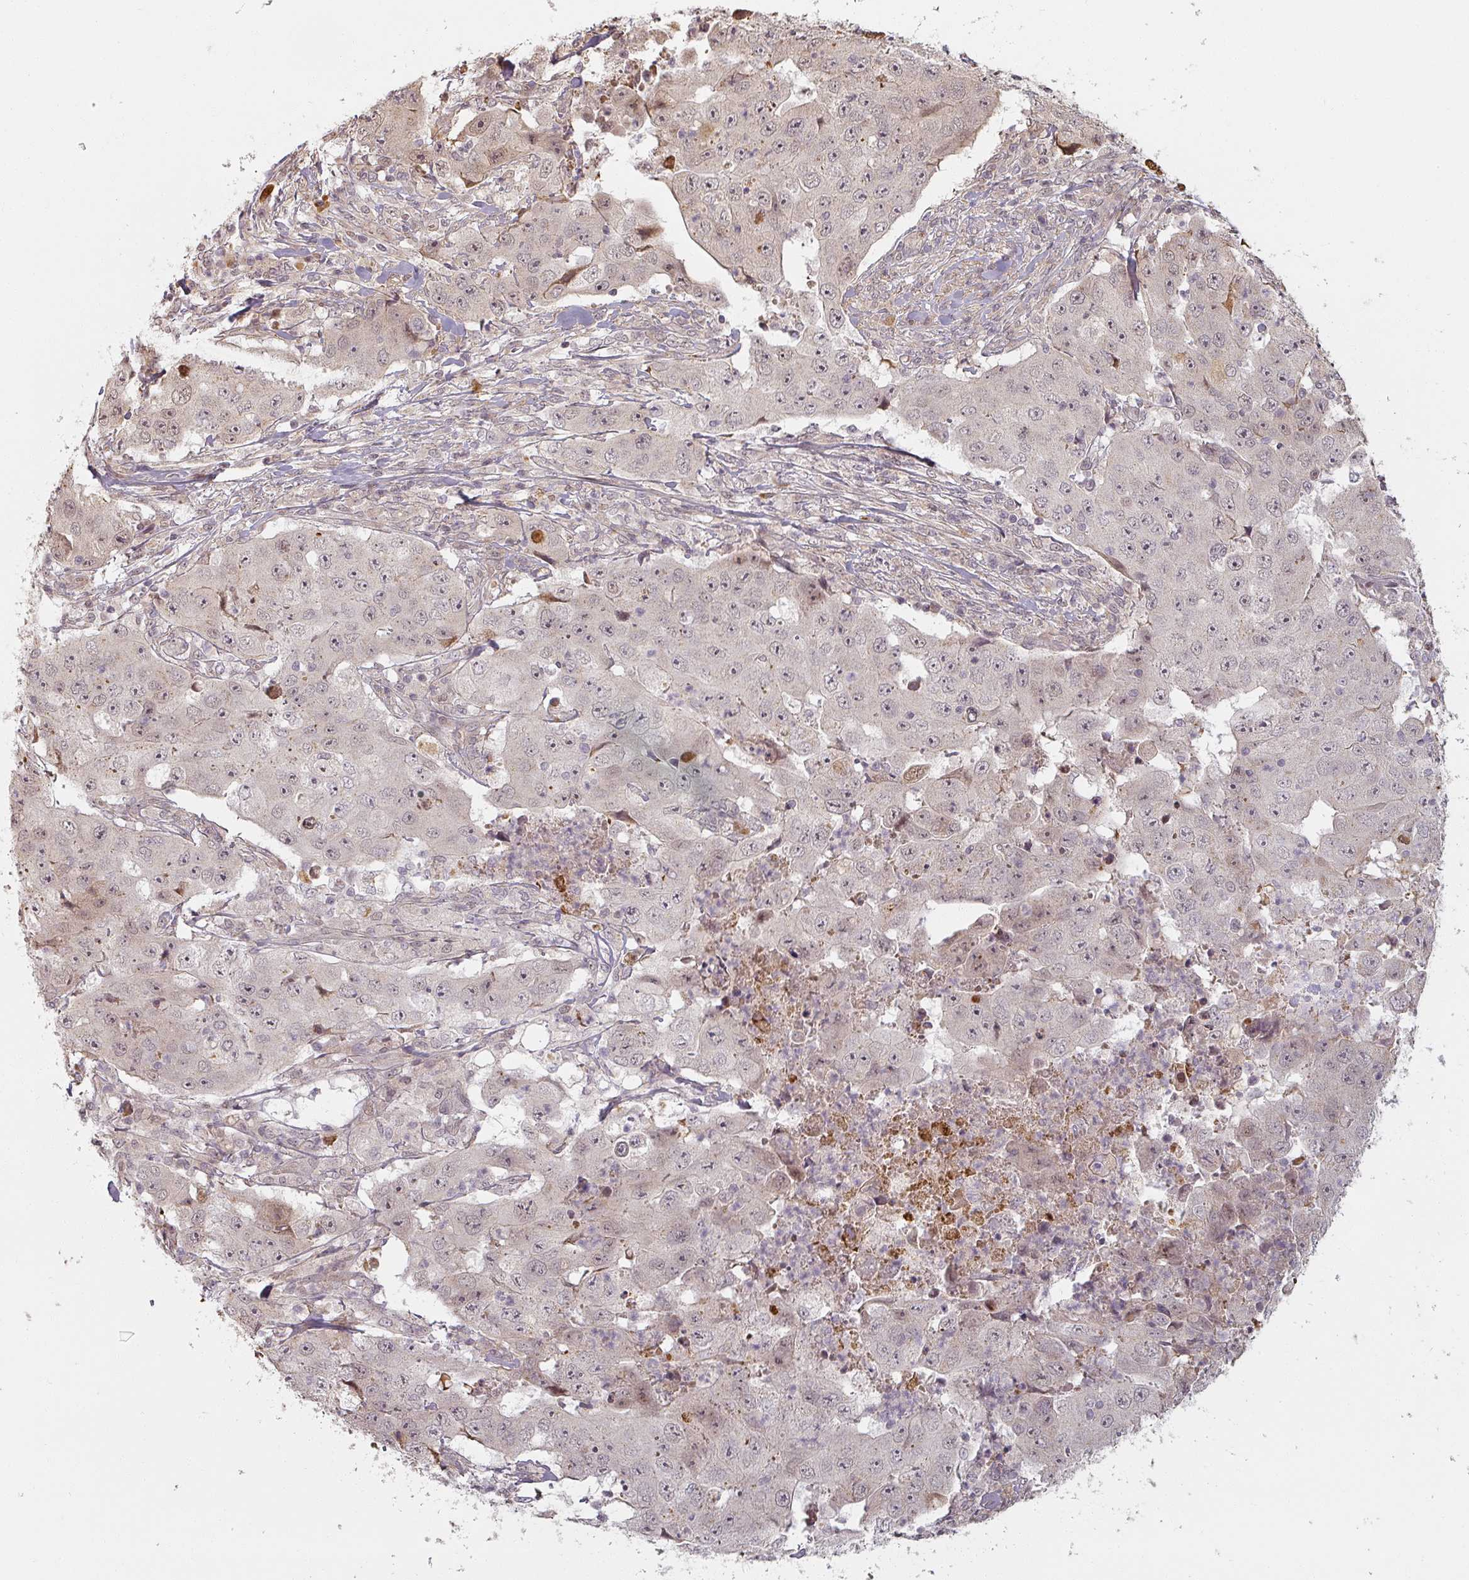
{"staining": {"intensity": "weak", "quantity": "25%-75%", "location": "nuclear"}, "tissue": "lung cancer", "cell_type": "Tumor cells", "image_type": "cancer", "snomed": [{"axis": "morphology", "description": "Squamous cell carcinoma, NOS"}, {"axis": "topography", "description": "Lung"}], "caption": "This is a micrograph of immunohistochemistry (IHC) staining of lung cancer, which shows weak positivity in the nuclear of tumor cells.", "gene": "MED19", "patient": {"sex": "male", "age": 64}}